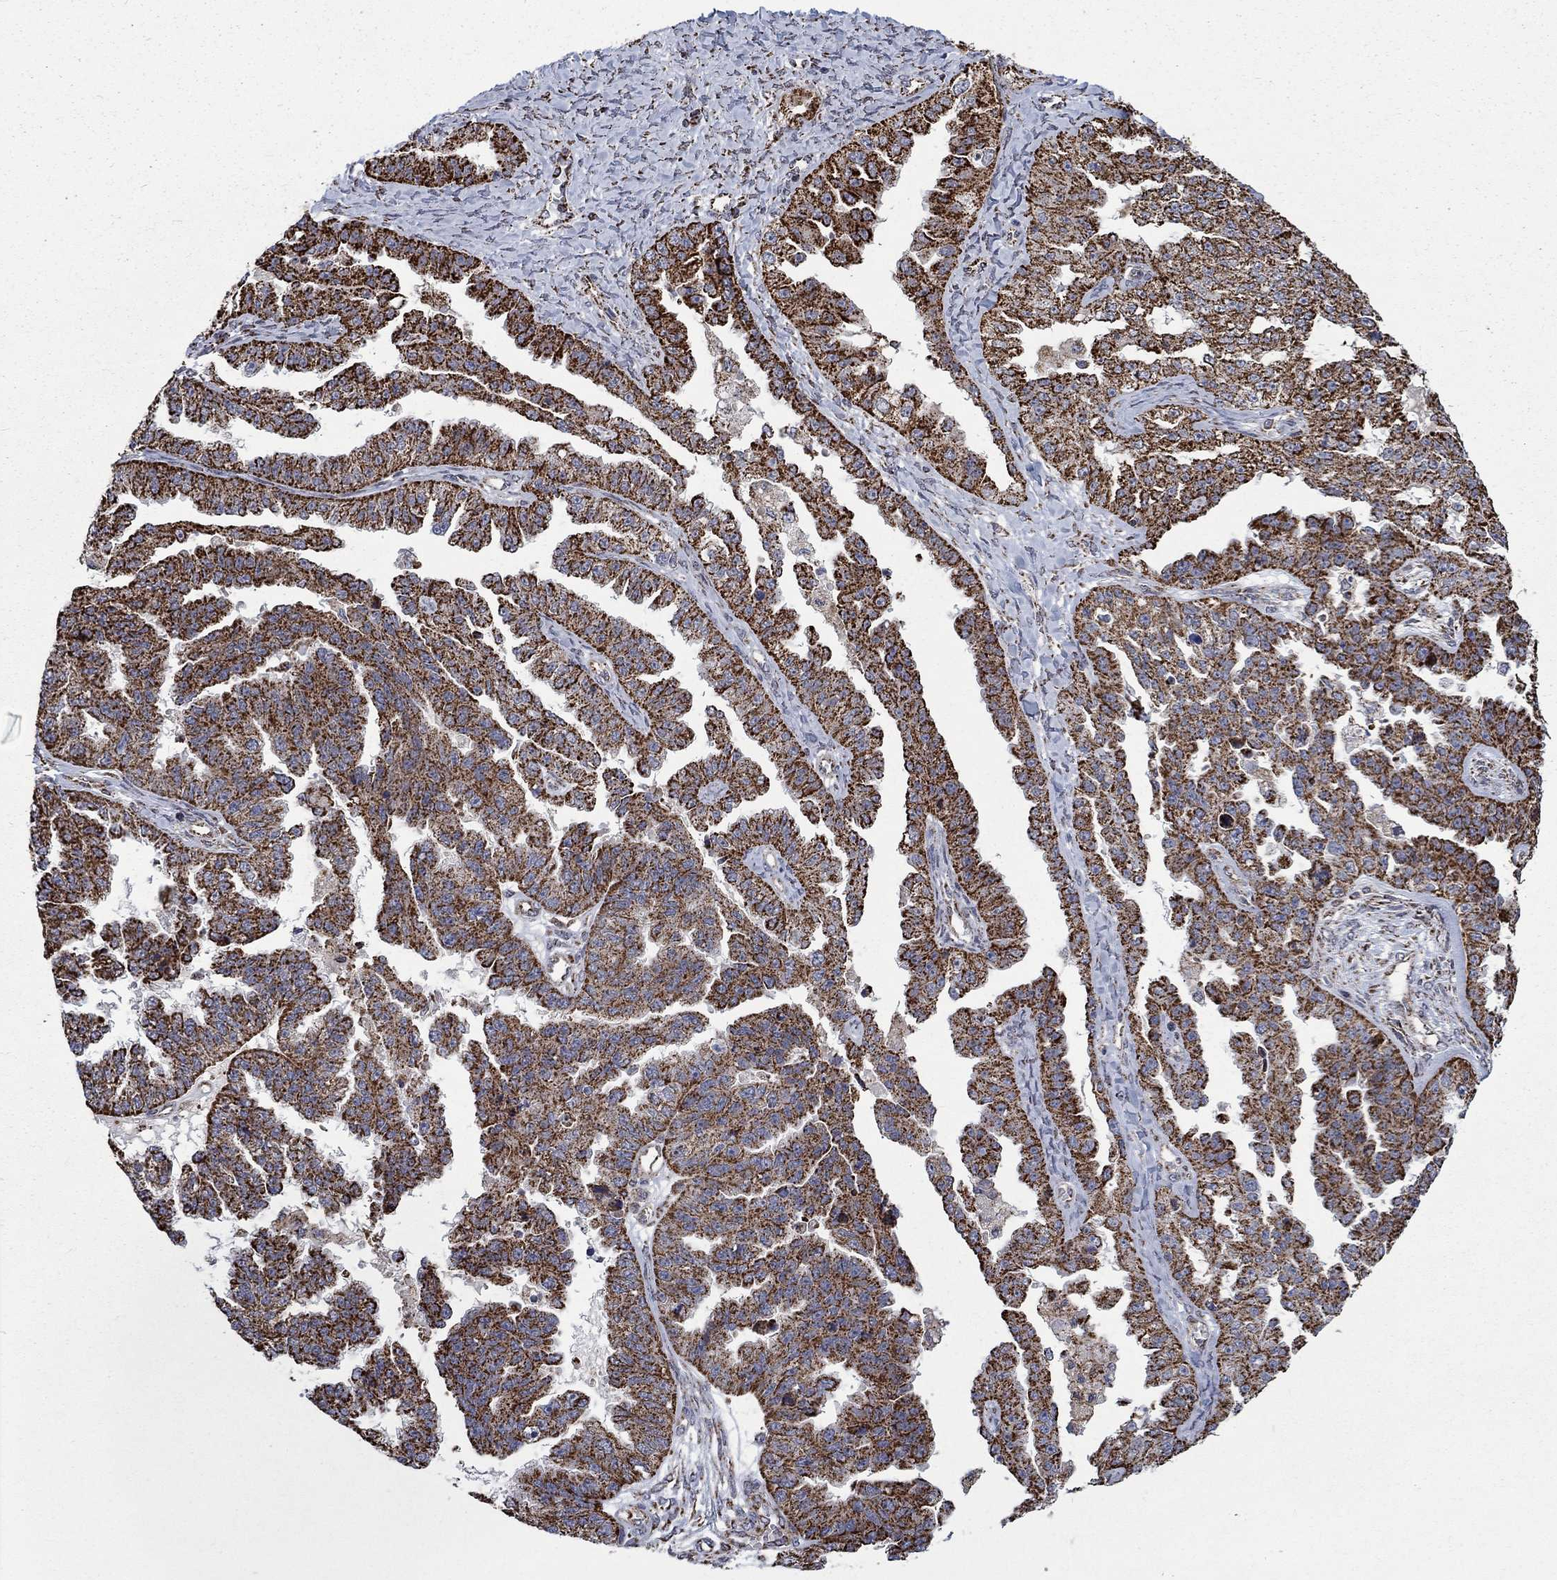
{"staining": {"intensity": "strong", "quantity": ">75%", "location": "cytoplasmic/membranous"}, "tissue": "ovarian cancer", "cell_type": "Tumor cells", "image_type": "cancer", "snomed": [{"axis": "morphology", "description": "Cystadenocarcinoma, serous, NOS"}, {"axis": "topography", "description": "Ovary"}], "caption": "The histopathology image shows staining of ovarian serous cystadenocarcinoma, revealing strong cytoplasmic/membranous protein expression (brown color) within tumor cells.", "gene": "MOAP1", "patient": {"sex": "female", "age": 58}}